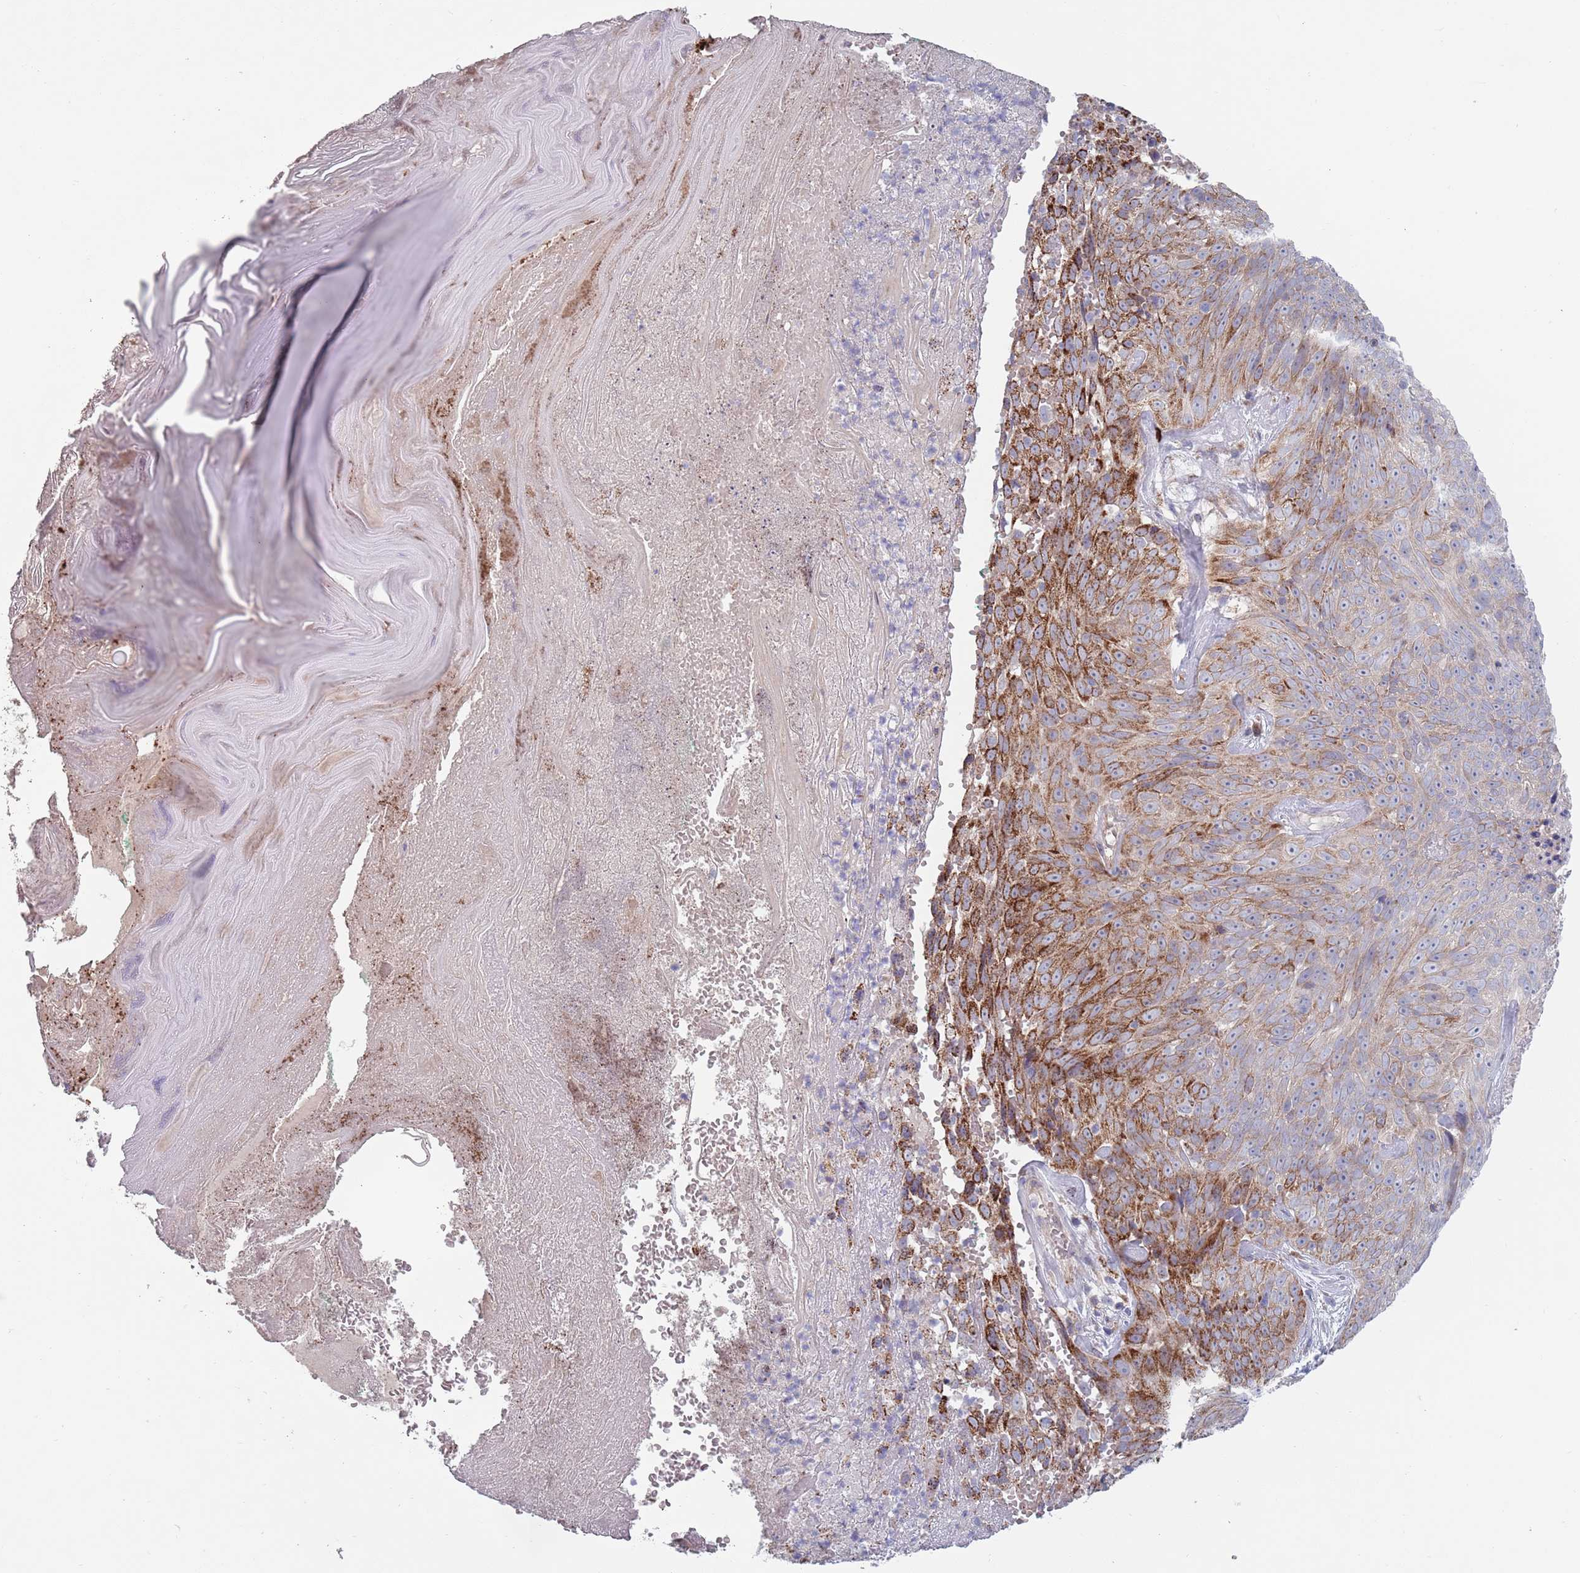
{"staining": {"intensity": "strong", "quantity": "<25%", "location": "cytoplasmic/membranous"}, "tissue": "skin cancer", "cell_type": "Tumor cells", "image_type": "cancer", "snomed": [{"axis": "morphology", "description": "Squamous cell carcinoma, NOS"}, {"axis": "topography", "description": "Skin"}], "caption": "Skin cancer stained with IHC exhibits strong cytoplasmic/membranous positivity in about <25% of tumor cells. (Brightfield microscopy of DAB IHC at high magnification).", "gene": "TYW1", "patient": {"sex": "female", "age": 87}}